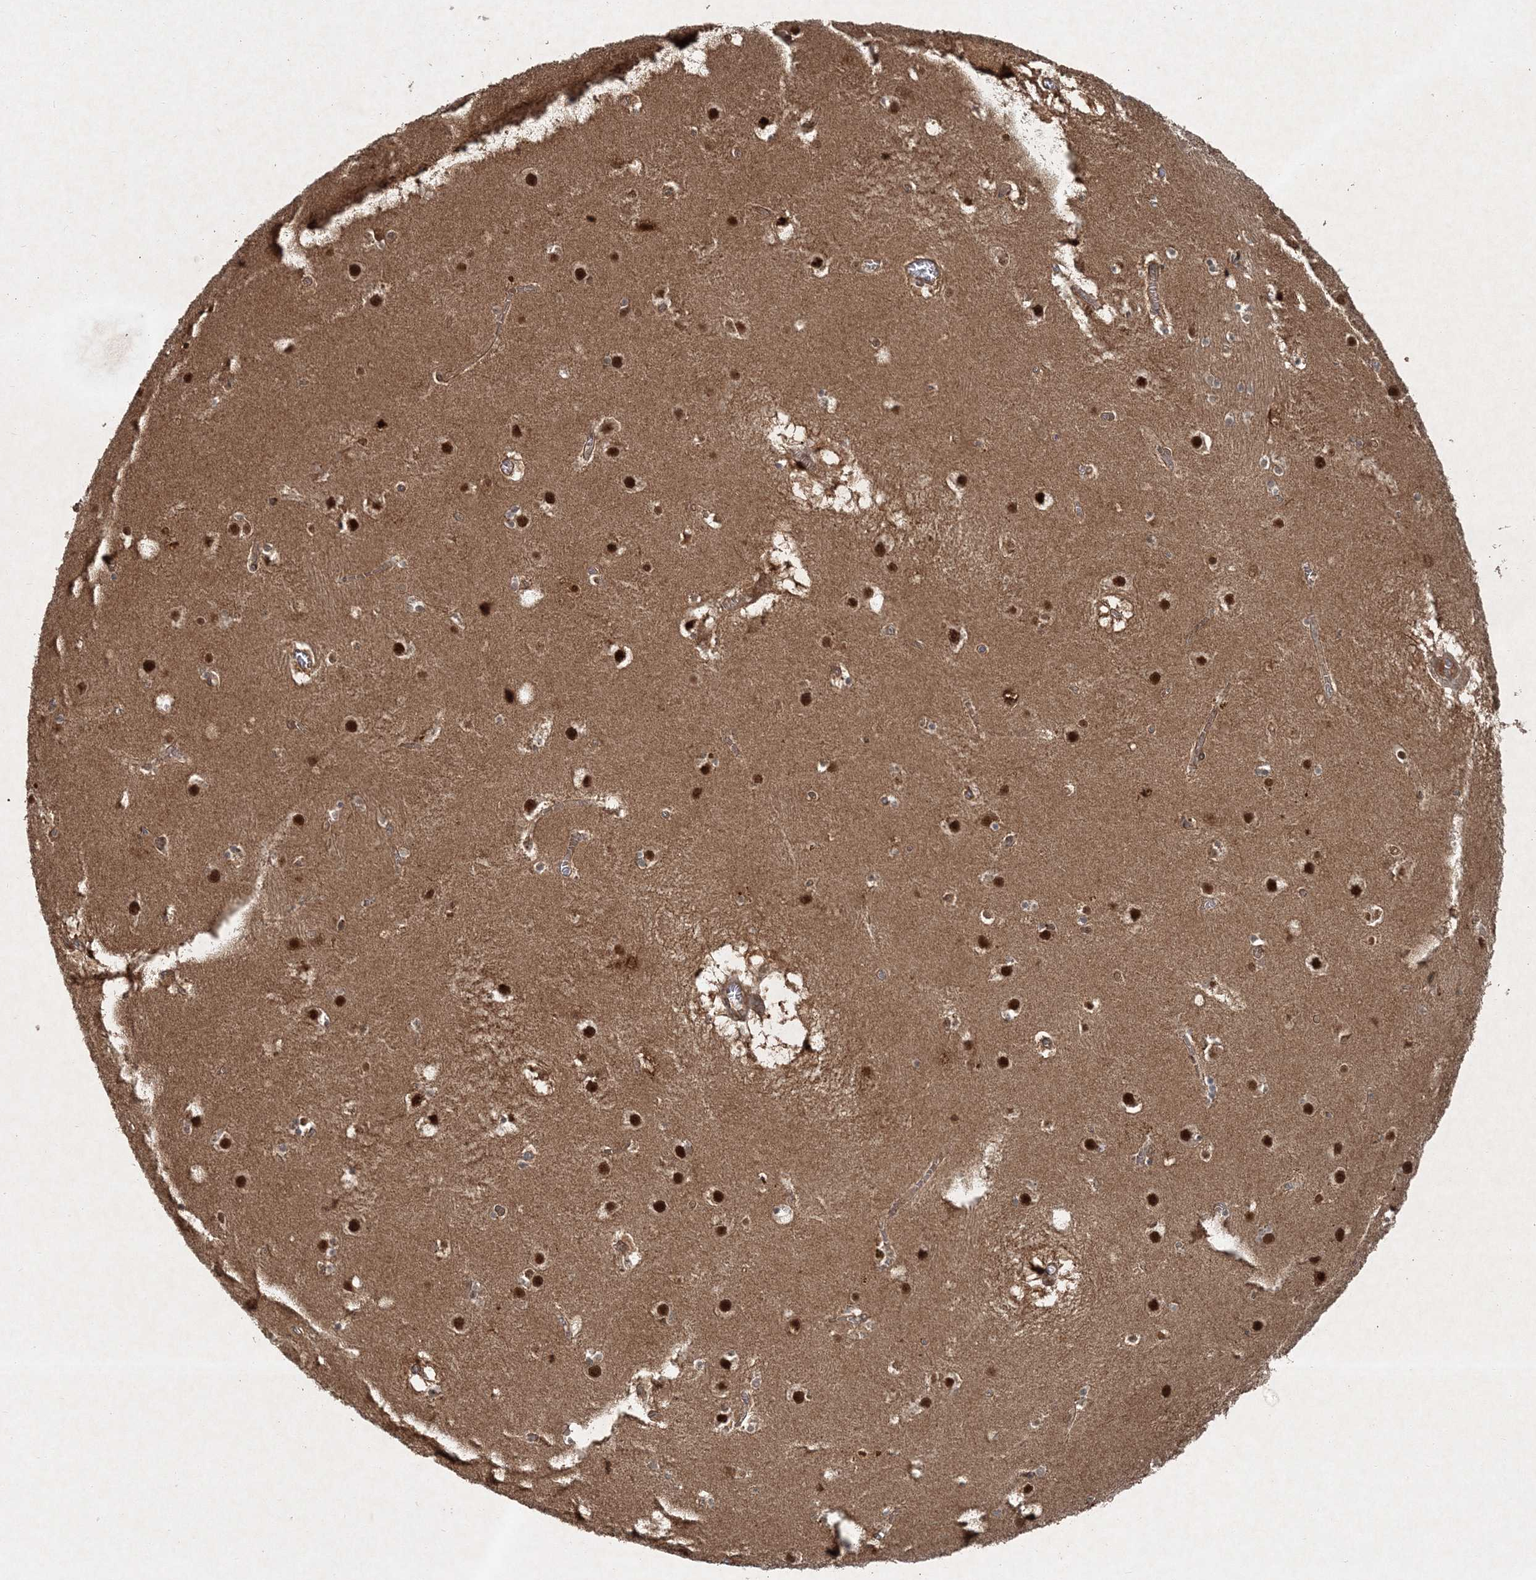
{"staining": {"intensity": "strong", "quantity": "25%-75%", "location": "cytoplasmic/membranous,nuclear"}, "tissue": "caudate", "cell_type": "Glial cells", "image_type": "normal", "snomed": [{"axis": "morphology", "description": "Normal tissue, NOS"}, {"axis": "topography", "description": "Lateral ventricle wall"}], "caption": "A high-resolution micrograph shows immunohistochemistry (IHC) staining of unremarkable caudate, which shows strong cytoplasmic/membranous,nuclear positivity in about 25%-75% of glial cells.", "gene": "FBXL17", "patient": {"sex": "male", "age": 70}}